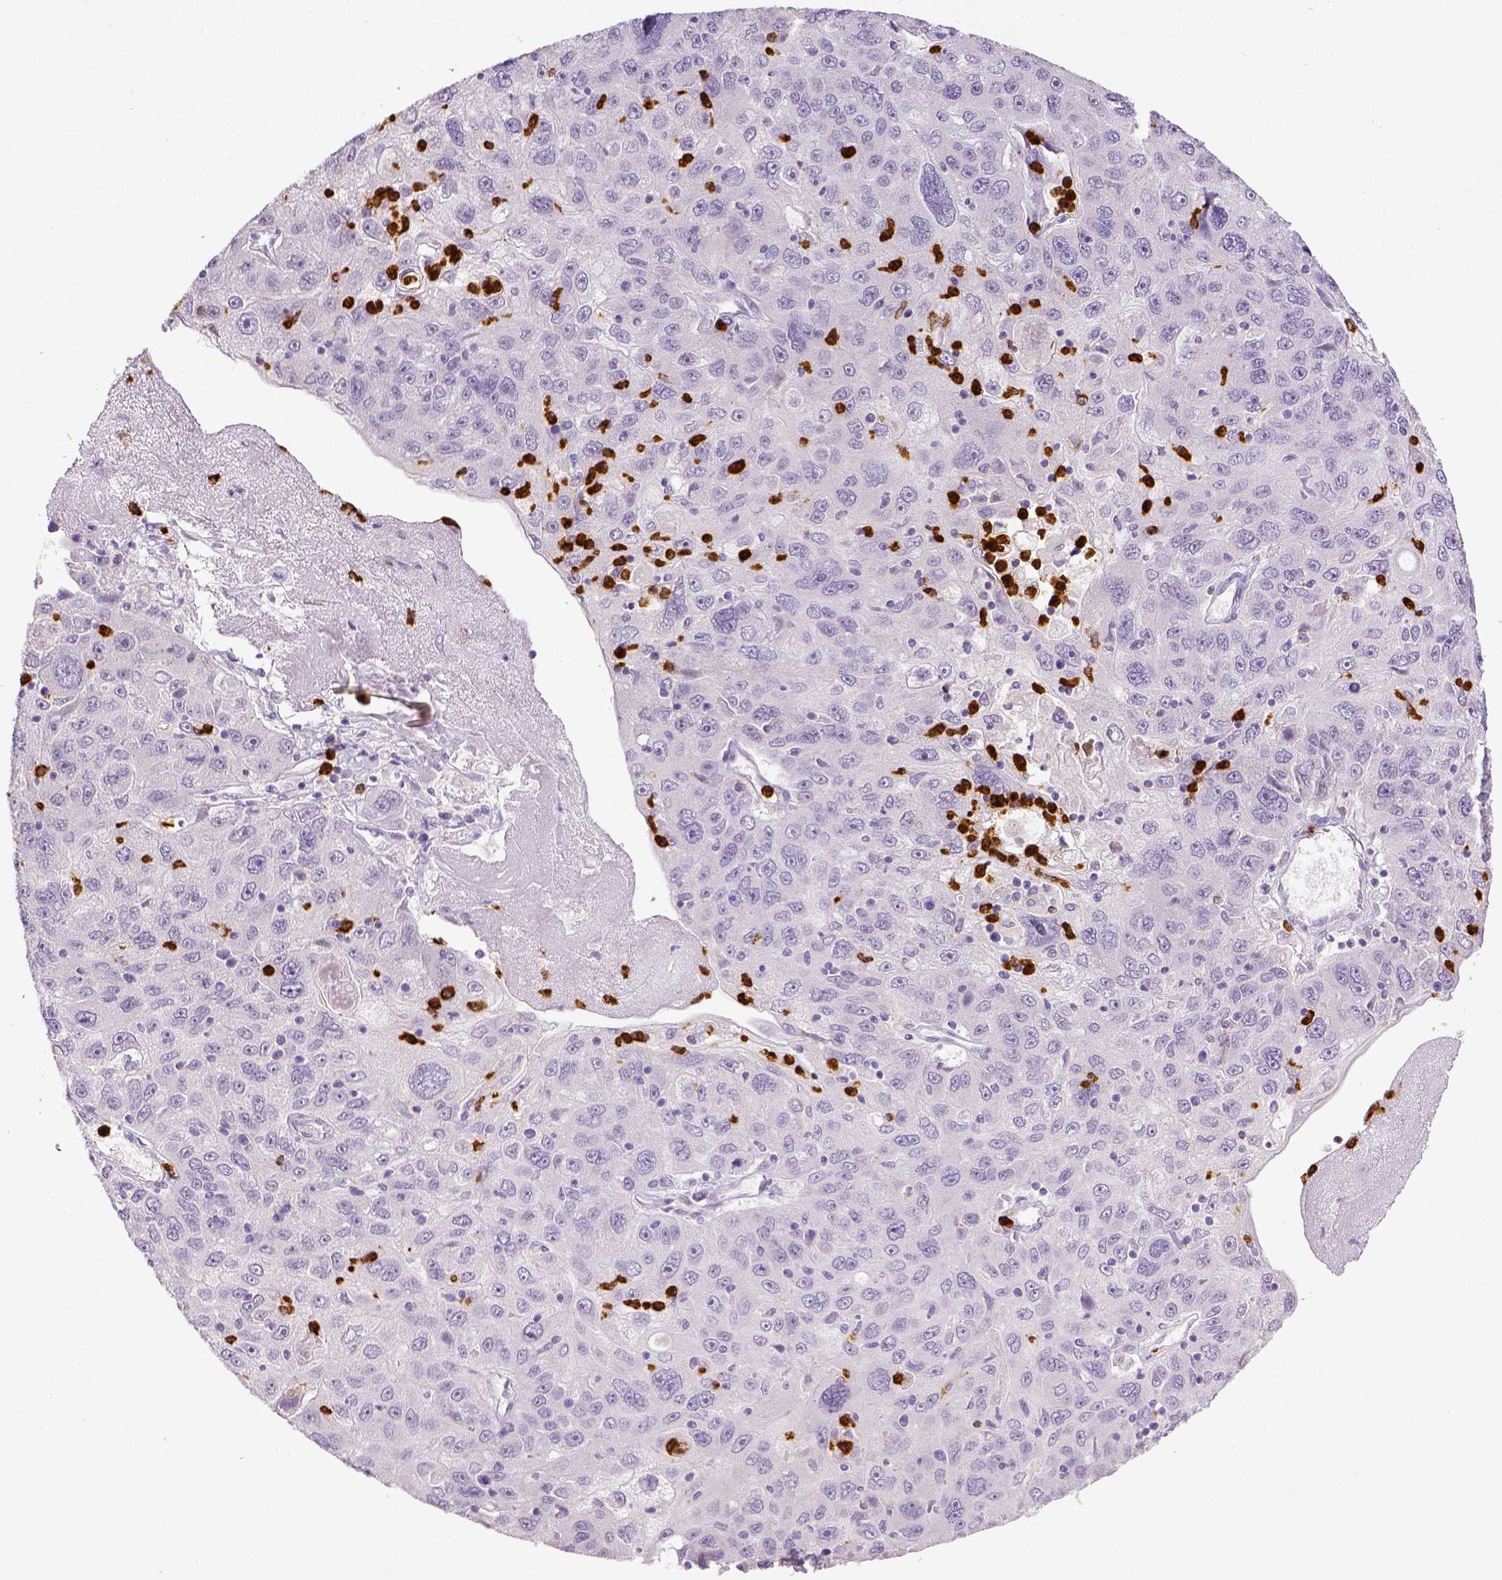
{"staining": {"intensity": "negative", "quantity": "none", "location": "none"}, "tissue": "stomach cancer", "cell_type": "Tumor cells", "image_type": "cancer", "snomed": [{"axis": "morphology", "description": "Adenocarcinoma, NOS"}, {"axis": "topography", "description": "Stomach"}], "caption": "High magnification brightfield microscopy of stomach adenocarcinoma stained with DAB (3,3'-diaminobenzidine) (brown) and counterstained with hematoxylin (blue): tumor cells show no significant staining.", "gene": "ITGAM", "patient": {"sex": "male", "age": 56}}